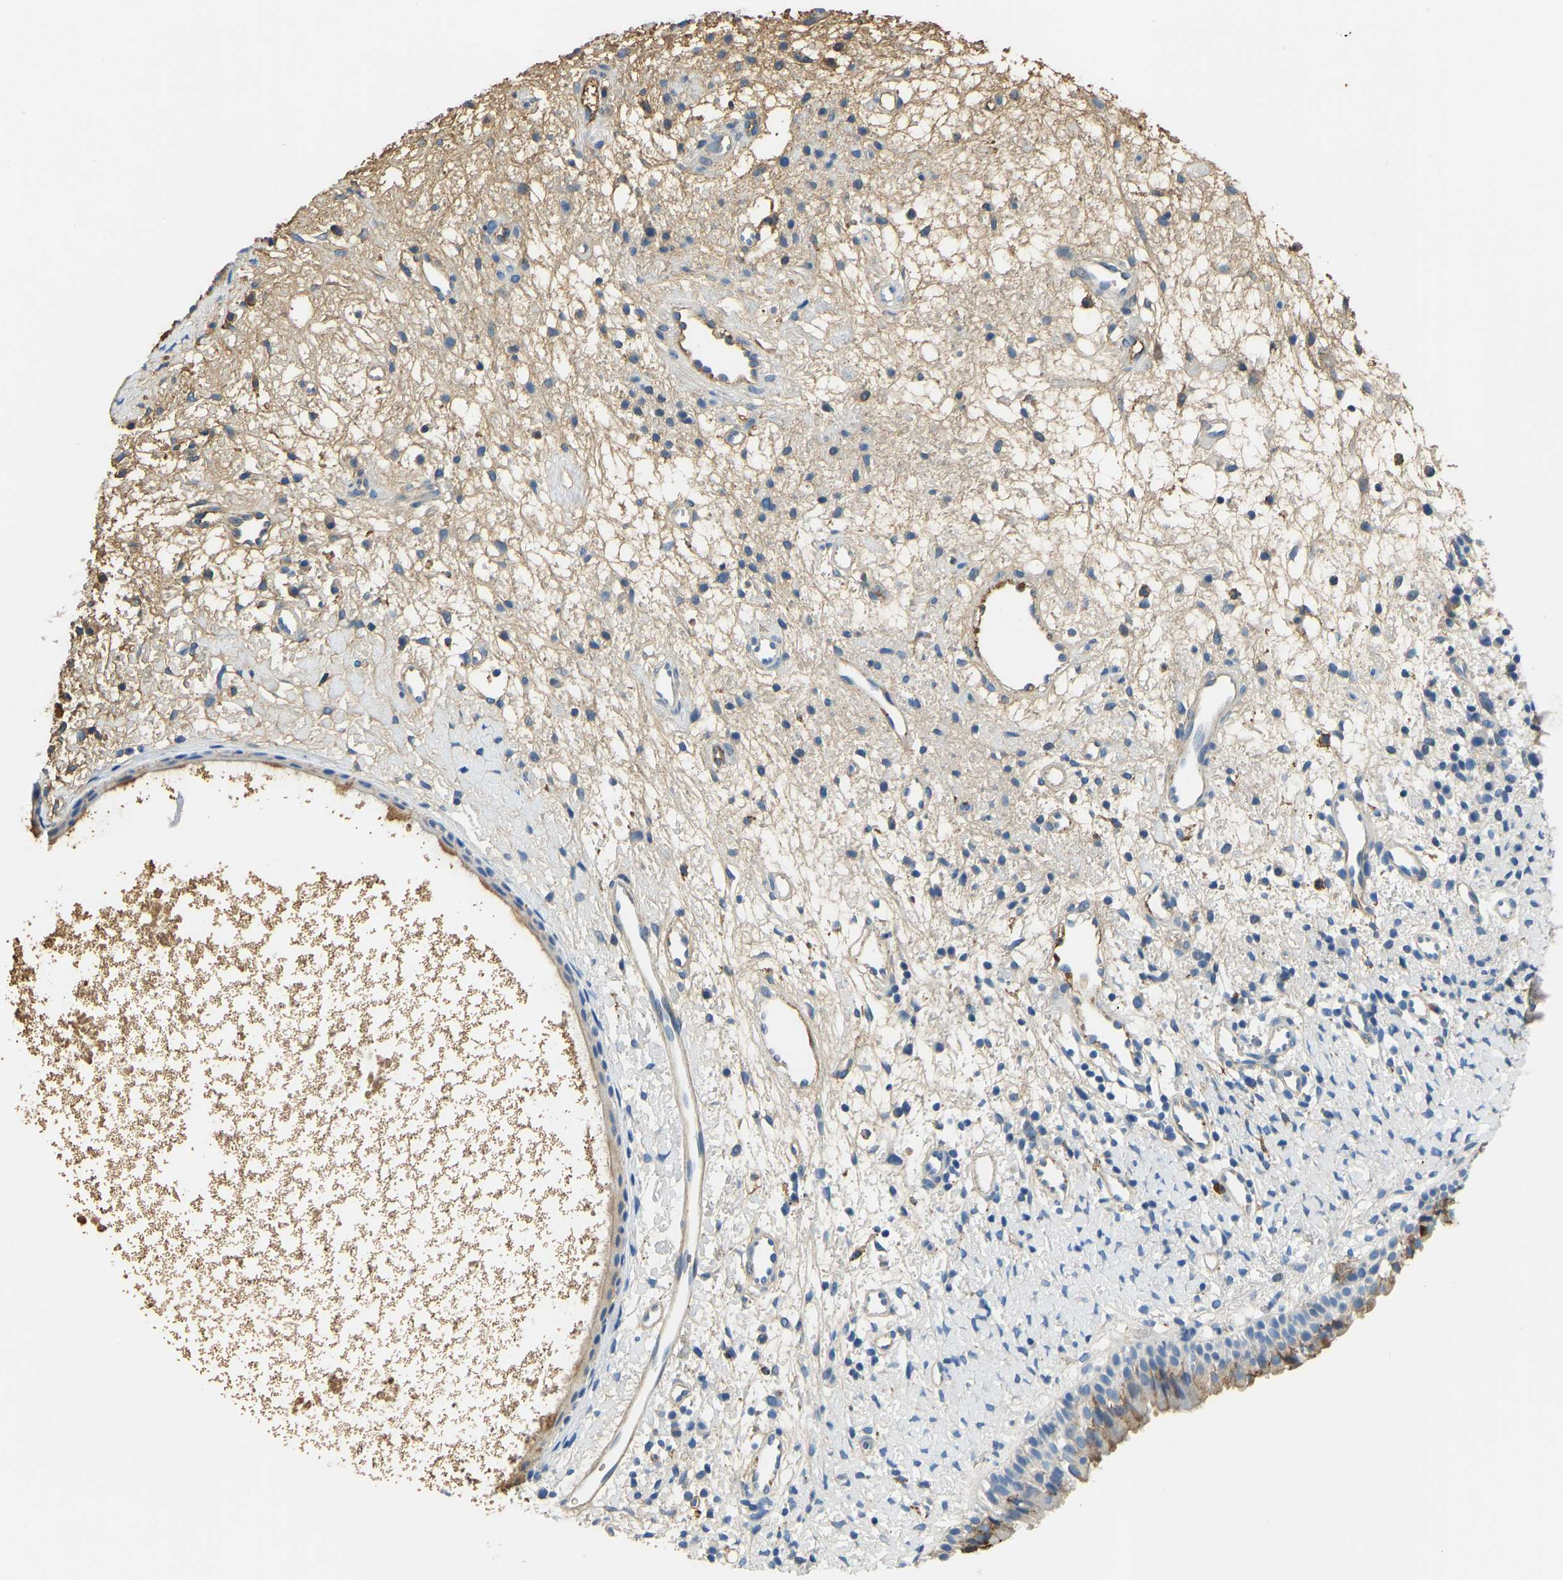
{"staining": {"intensity": "moderate", "quantity": "25%-75%", "location": "cytoplasmic/membranous"}, "tissue": "nasopharynx", "cell_type": "Respiratory epithelial cells", "image_type": "normal", "snomed": [{"axis": "morphology", "description": "Normal tissue, NOS"}, {"axis": "topography", "description": "Nasopharynx"}], "caption": "Immunohistochemistry (IHC) (DAB (3,3'-diaminobenzidine)) staining of unremarkable human nasopharynx reveals moderate cytoplasmic/membranous protein expression in approximately 25%-75% of respiratory epithelial cells. The staining is performed using DAB (3,3'-diaminobenzidine) brown chromogen to label protein expression. The nuclei are counter-stained blue using hematoxylin.", "gene": "THBS4", "patient": {"sex": "male", "age": 22}}